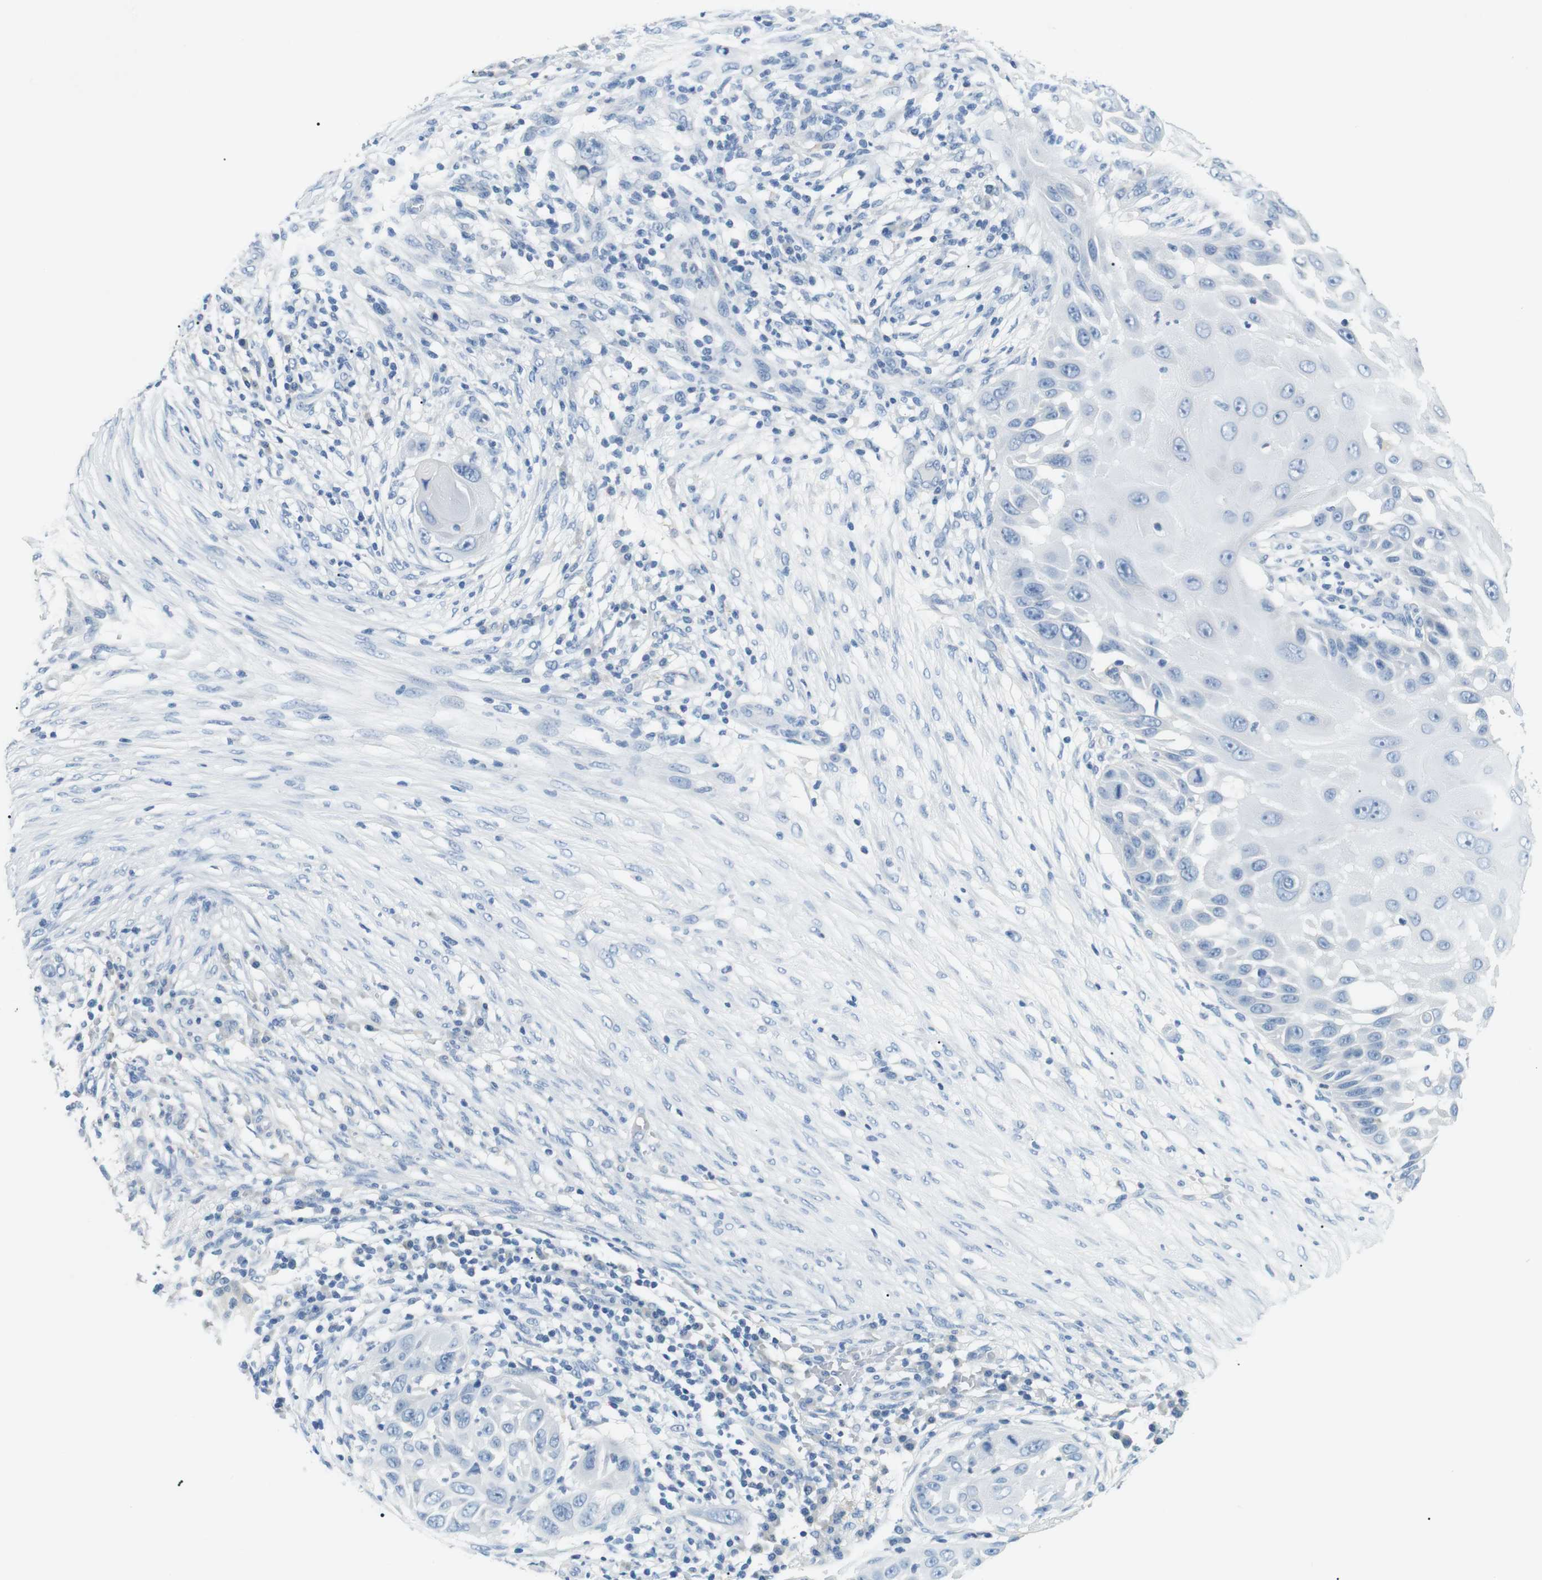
{"staining": {"intensity": "negative", "quantity": "none", "location": "none"}, "tissue": "skin cancer", "cell_type": "Tumor cells", "image_type": "cancer", "snomed": [{"axis": "morphology", "description": "Squamous cell carcinoma, NOS"}, {"axis": "topography", "description": "Skin"}], "caption": "This is a histopathology image of immunohistochemistry staining of skin cancer, which shows no expression in tumor cells. (DAB IHC, high magnification).", "gene": "FCGRT", "patient": {"sex": "female", "age": 44}}